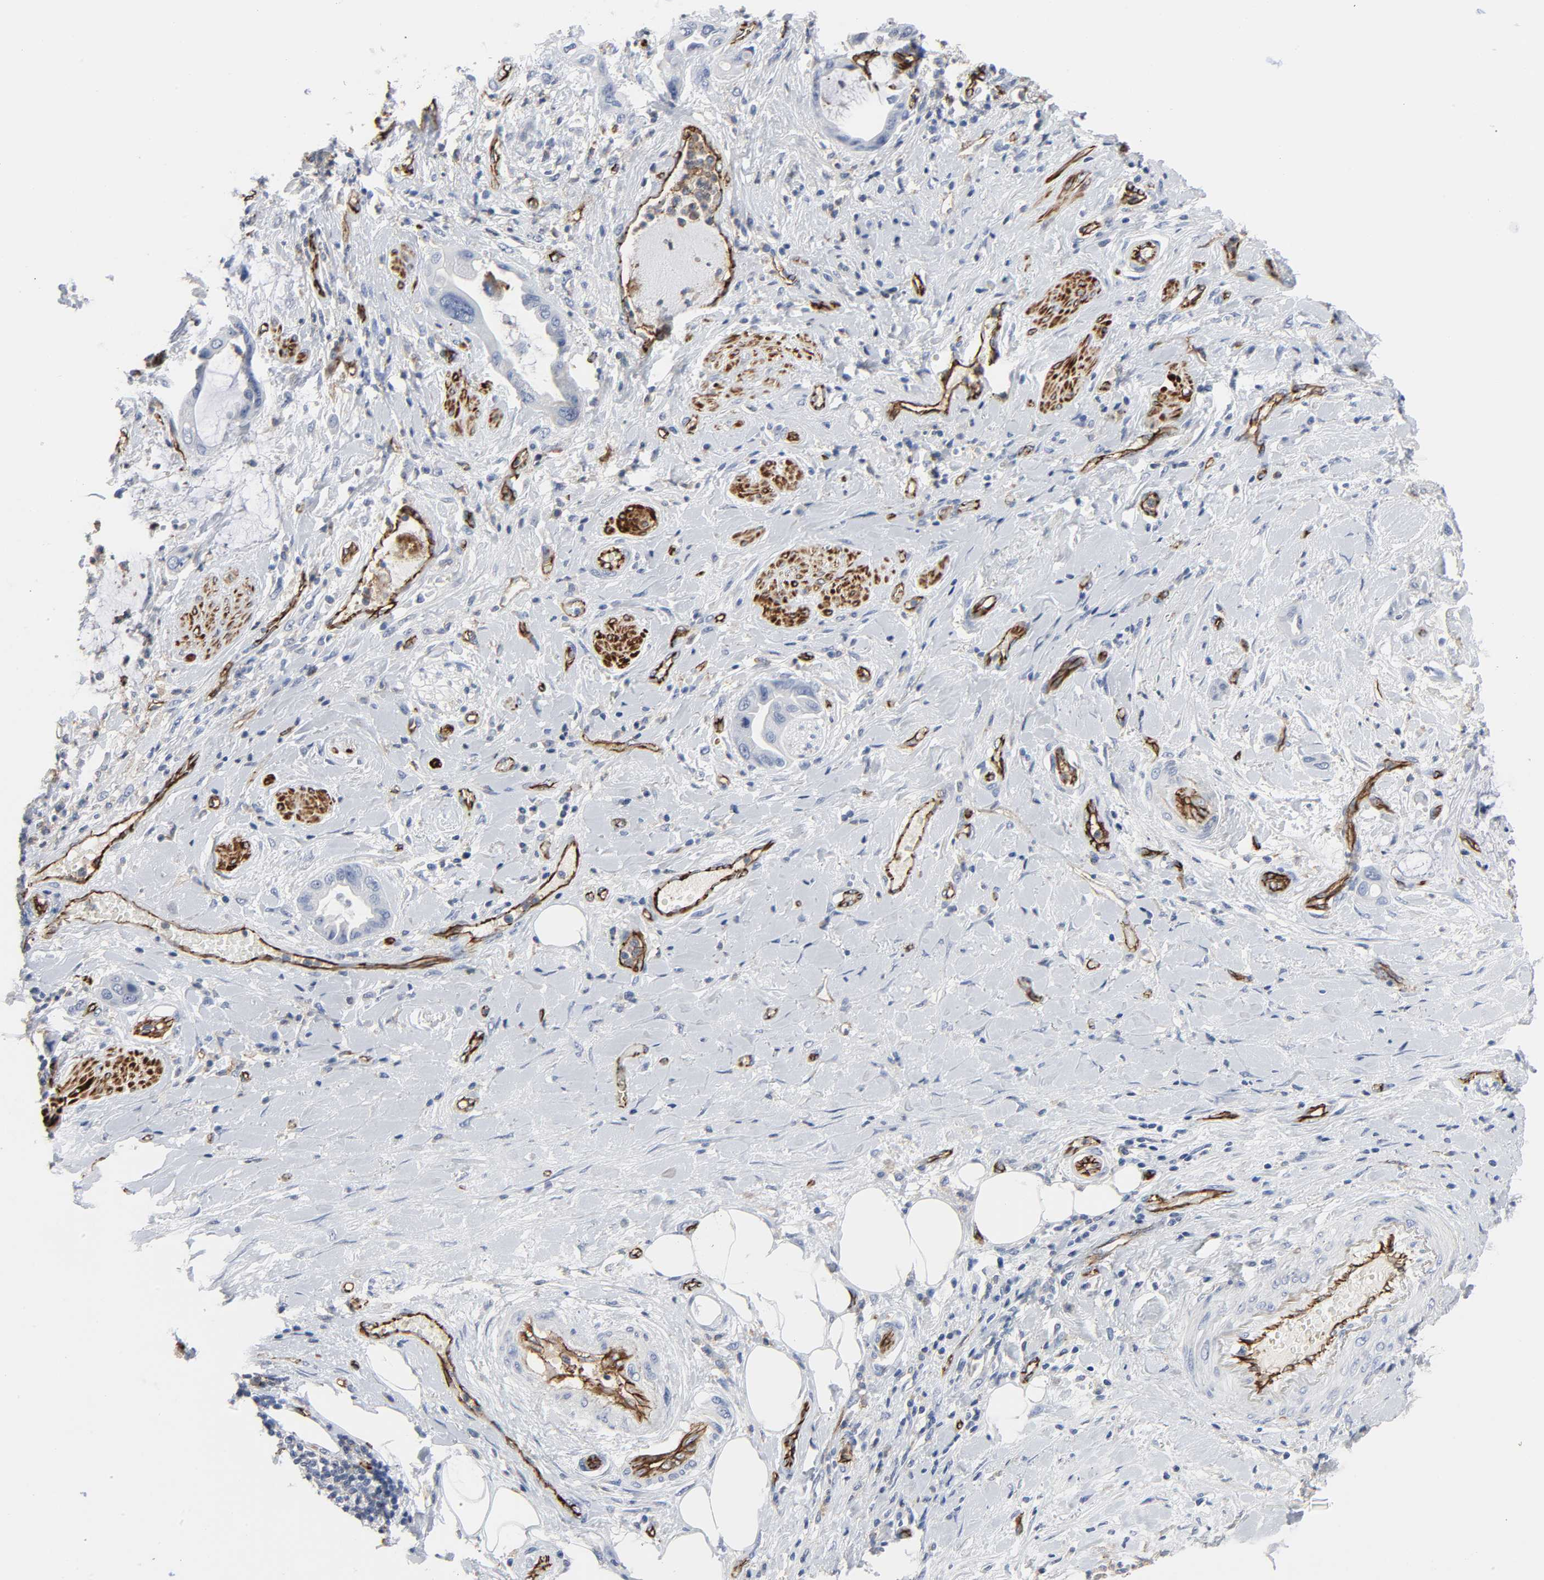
{"staining": {"intensity": "negative", "quantity": "none", "location": "none"}, "tissue": "pancreatic cancer", "cell_type": "Tumor cells", "image_type": "cancer", "snomed": [{"axis": "morphology", "description": "Adenocarcinoma, NOS"}, {"axis": "morphology", "description": "Adenocarcinoma, metastatic, NOS"}, {"axis": "topography", "description": "Lymph node"}, {"axis": "topography", "description": "Pancreas"}, {"axis": "topography", "description": "Duodenum"}], "caption": "Tumor cells show no significant protein positivity in pancreatic cancer (adenocarcinoma).", "gene": "PECAM1", "patient": {"sex": "female", "age": 64}}